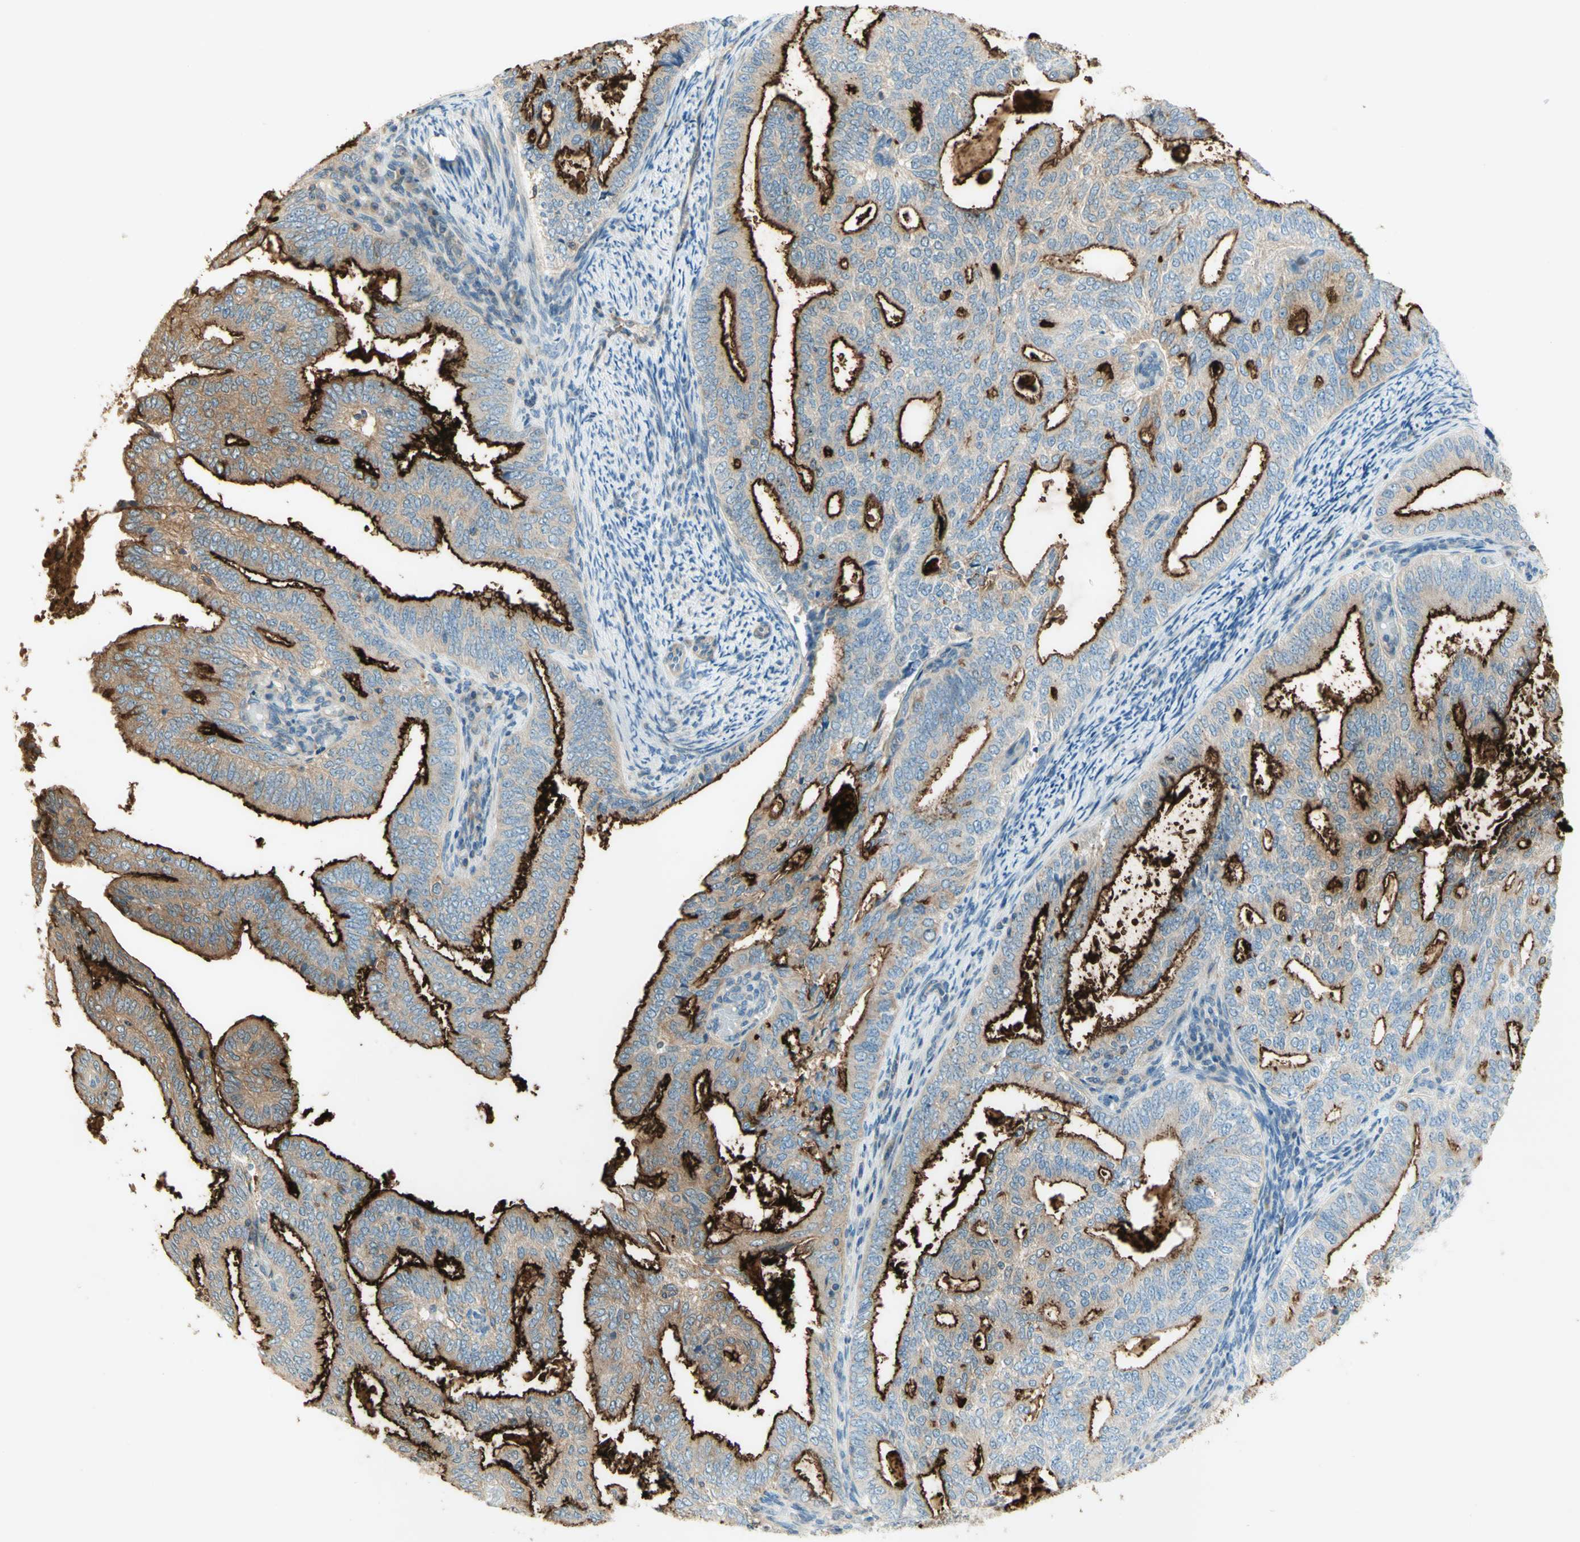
{"staining": {"intensity": "strong", "quantity": ">75%", "location": "cytoplasmic/membranous"}, "tissue": "endometrial cancer", "cell_type": "Tumor cells", "image_type": "cancer", "snomed": [{"axis": "morphology", "description": "Adenocarcinoma, NOS"}, {"axis": "topography", "description": "Endometrium"}], "caption": "Endometrial cancer stained with DAB immunohistochemistry (IHC) demonstrates high levels of strong cytoplasmic/membranous staining in approximately >75% of tumor cells. (IHC, brightfield microscopy, high magnification).", "gene": "PROM1", "patient": {"sex": "female", "age": 58}}